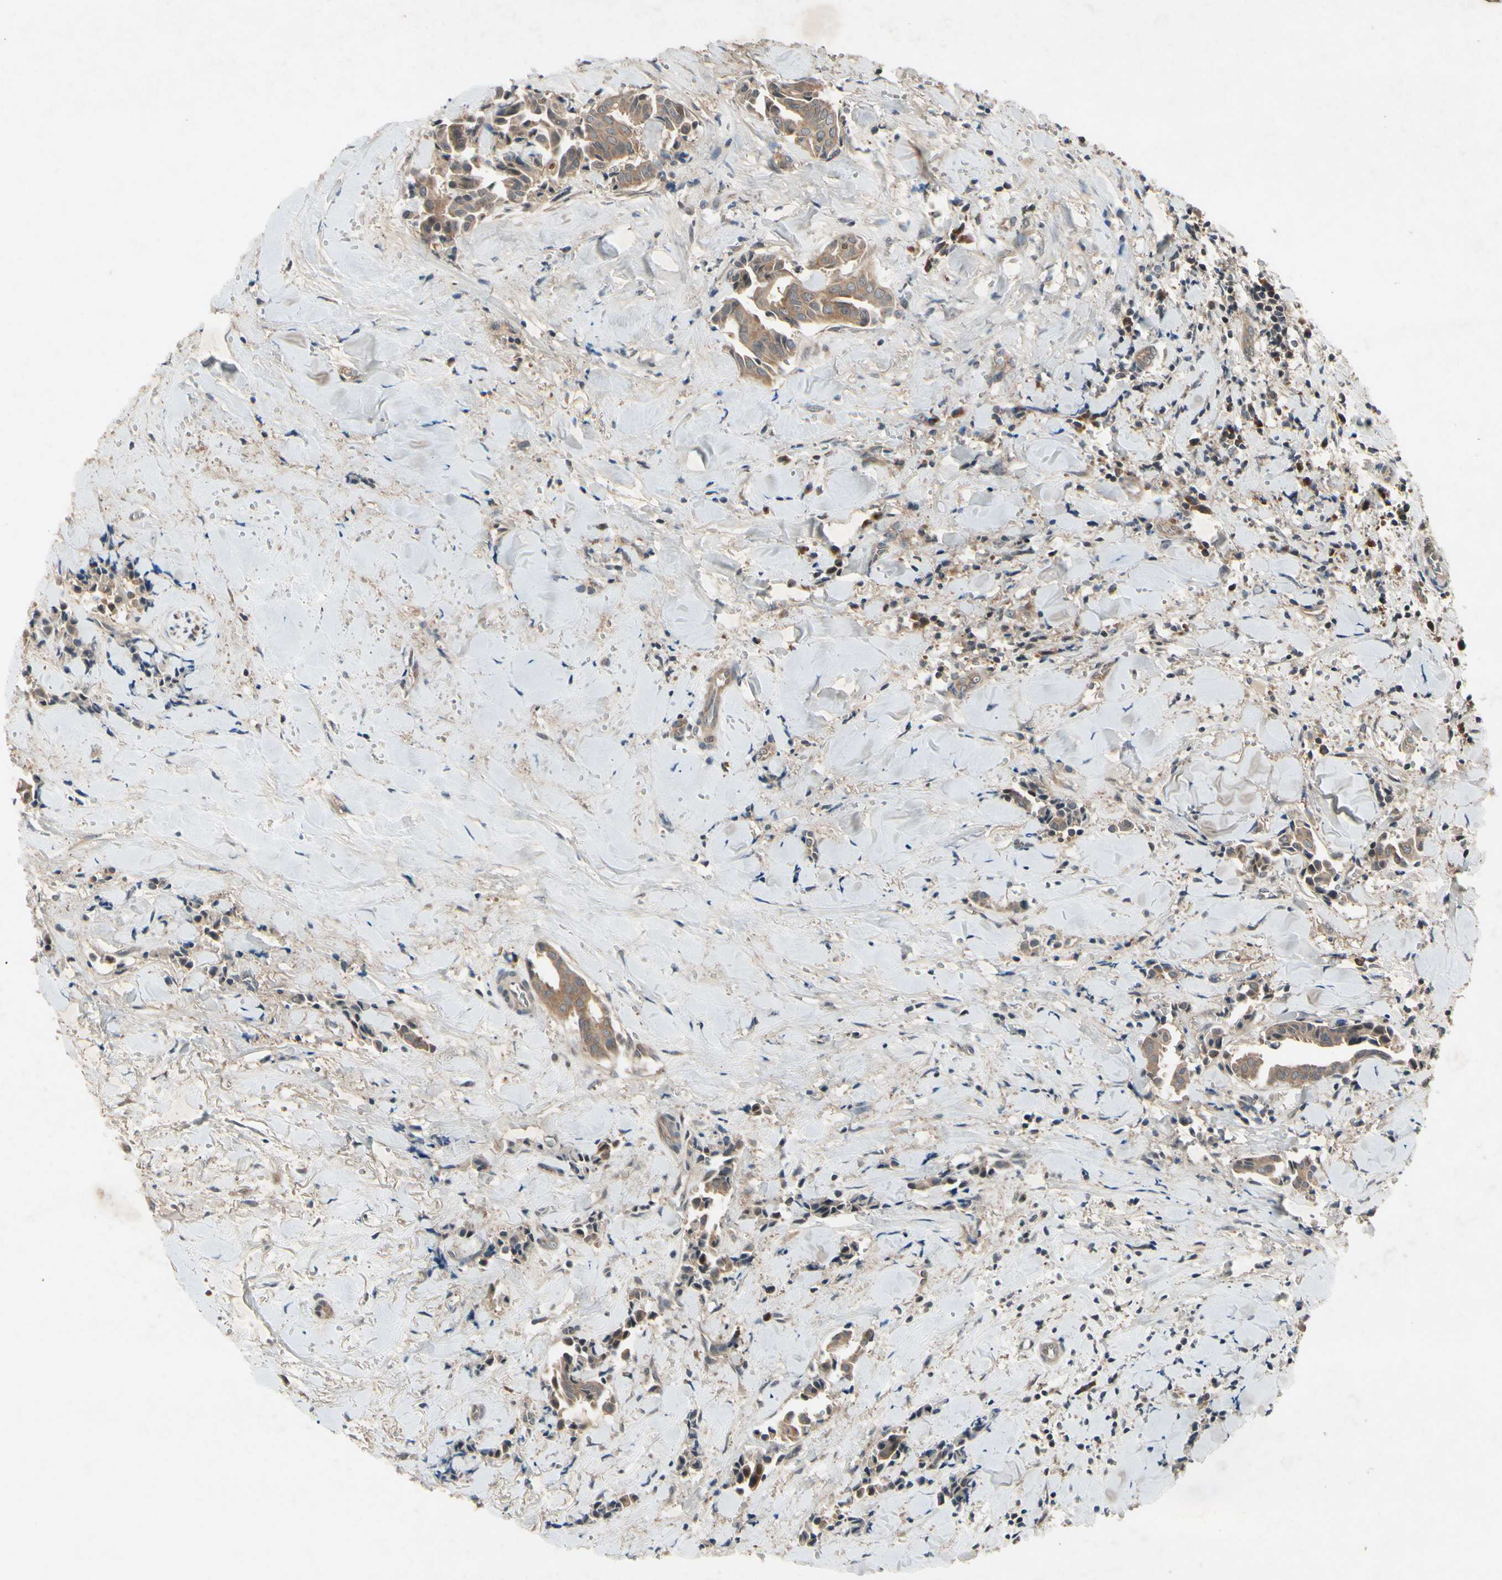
{"staining": {"intensity": "moderate", "quantity": ">75%", "location": "cytoplasmic/membranous"}, "tissue": "head and neck cancer", "cell_type": "Tumor cells", "image_type": "cancer", "snomed": [{"axis": "morphology", "description": "Adenocarcinoma, NOS"}, {"axis": "topography", "description": "Salivary gland"}, {"axis": "topography", "description": "Head-Neck"}], "caption": "Moderate cytoplasmic/membranous expression for a protein is identified in about >75% of tumor cells of head and neck cancer (adenocarcinoma) using immunohistochemistry (IHC).", "gene": "NSF", "patient": {"sex": "female", "age": 59}}